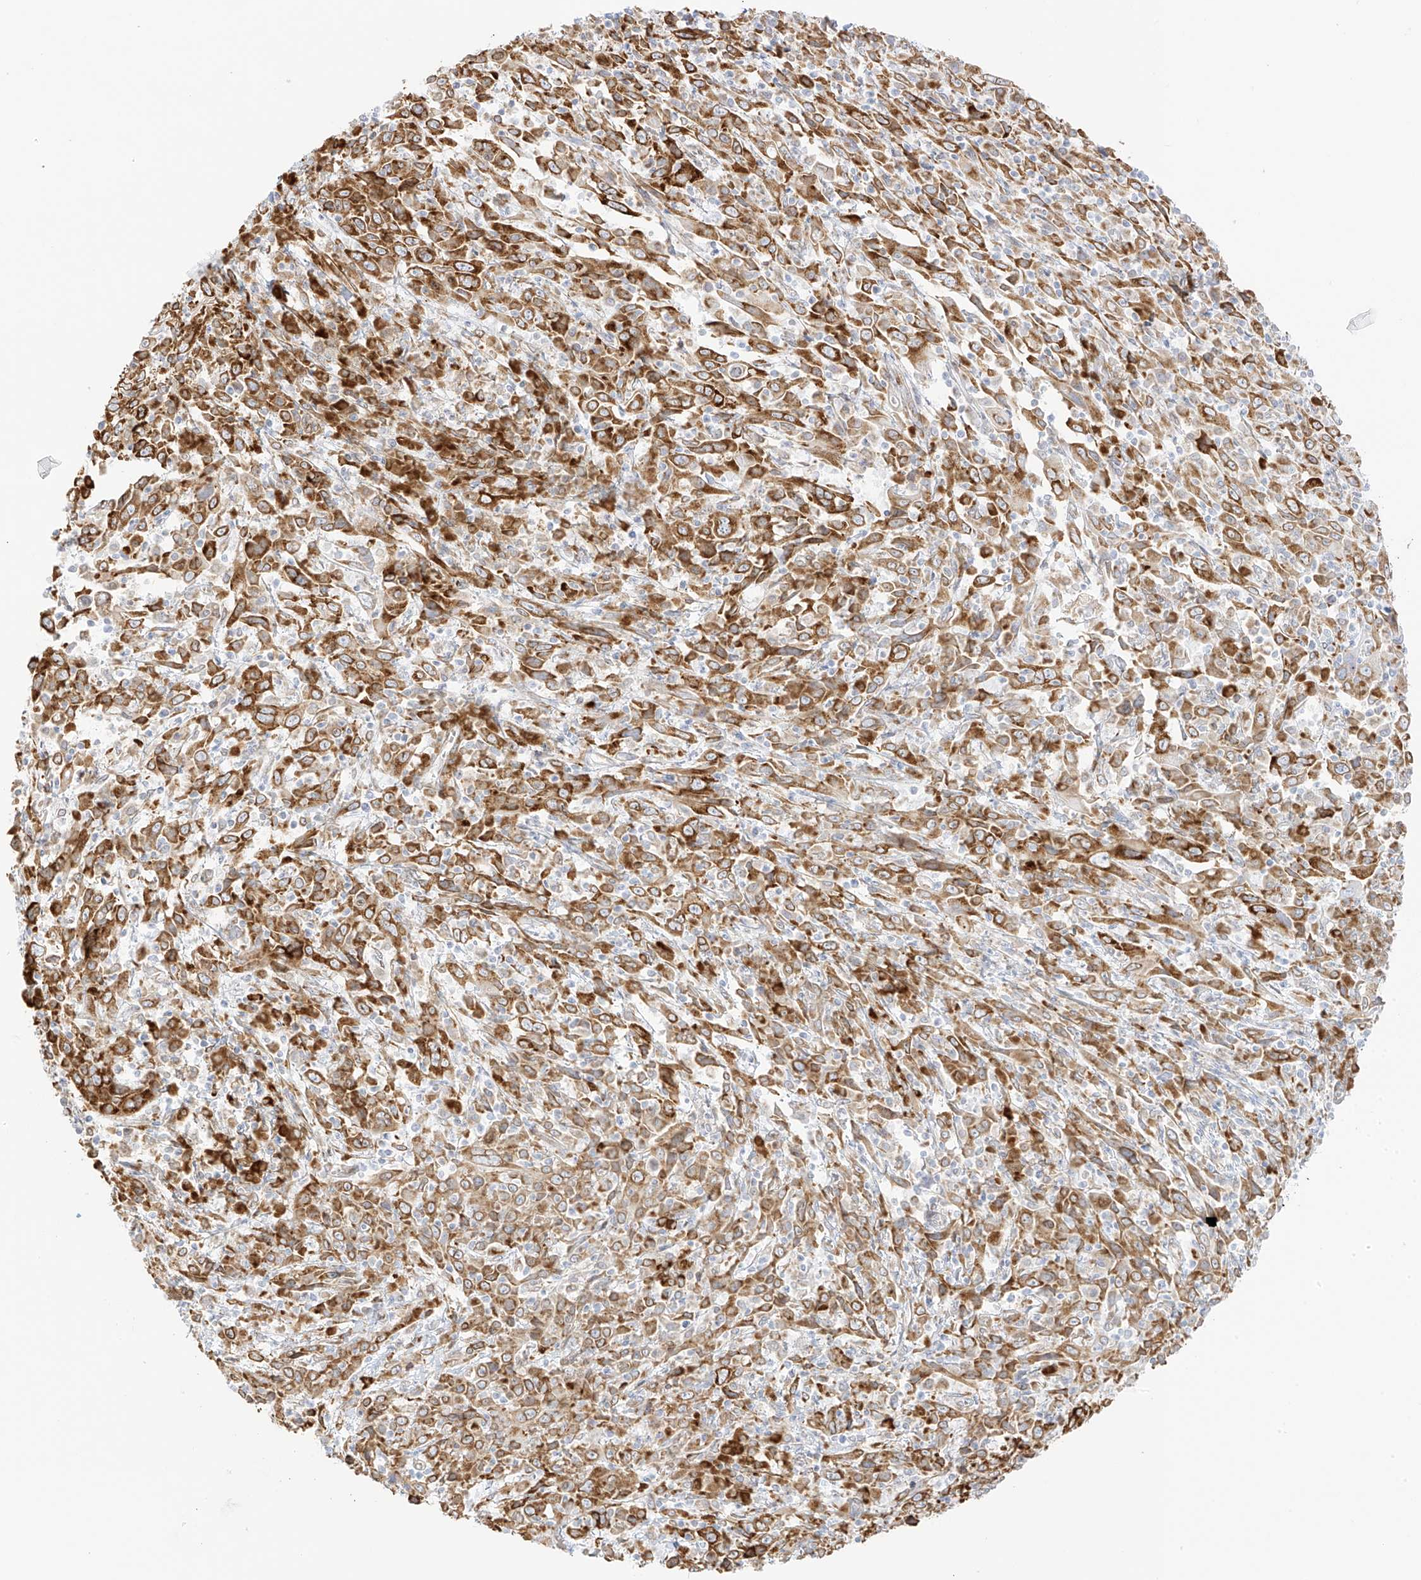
{"staining": {"intensity": "moderate", "quantity": ">75%", "location": "cytoplasmic/membranous"}, "tissue": "cervical cancer", "cell_type": "Tumor cells", "image_type": "cancer", "snomed": [{"axis": "morphology", "description": "Squamous cell carcinoma, NOS"}, {"axis": "topography", "description": "Cervix"}], "caption": "The immunohistochemical stain shows moderate cytoplasmic/membranous positivity in tumor cells of cervical cancer (squamous cell carcinoma) tissue. (DAB (3,3'-diaminobenzidine) IHC, brown staining for protein, blue staining for nuclei).", "gene": "LRRC59", "patient": {"sex": "female", "age": 46}}